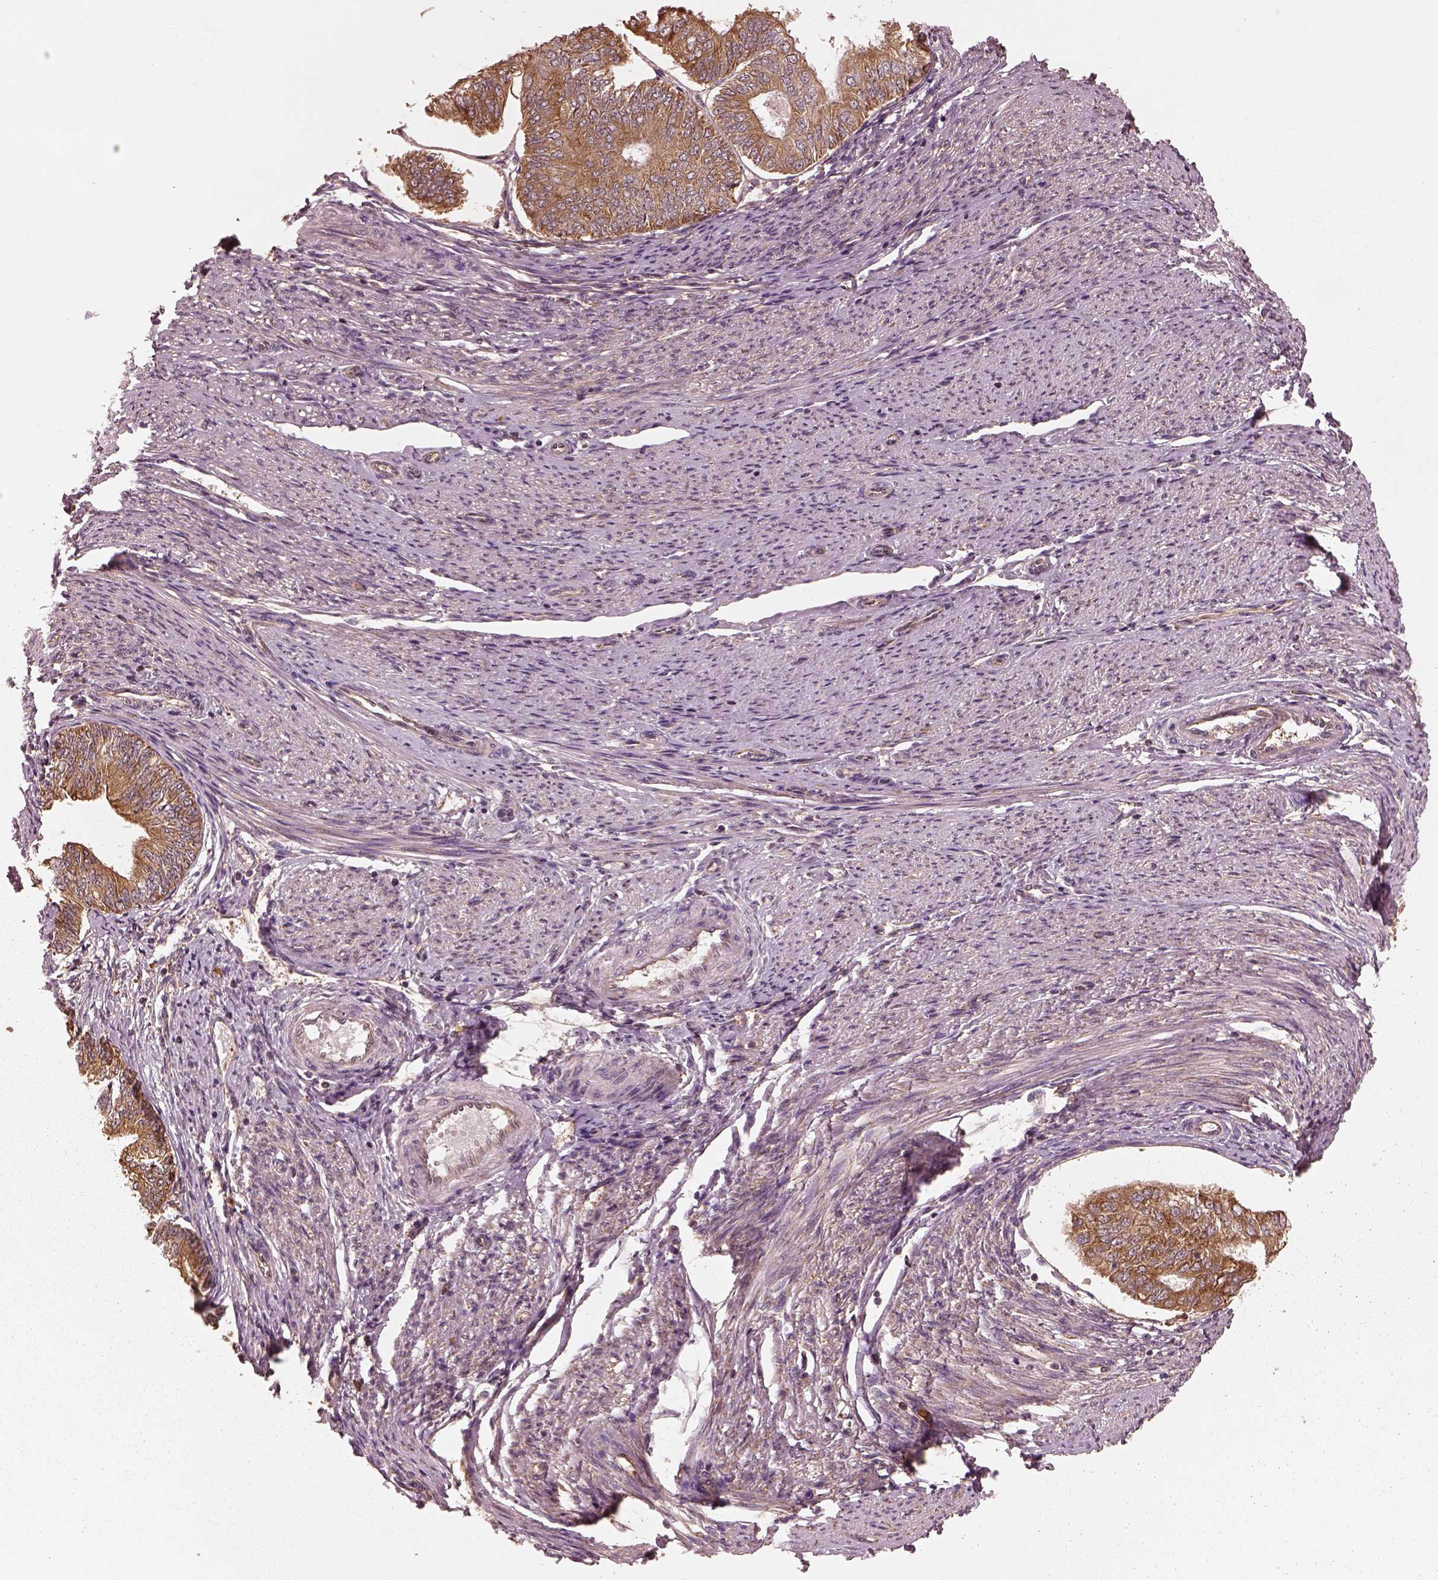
{"staining": {"intensity": "moderate", "quantity": ">75%", "location": "cytoplasmic/membranous"}, "tissue": "endometrial cancer", "cell_type": "Tumor cells", "image_type": "cancer", "snomed": [{"axis": "morphology", "description": "Adenocarcinoma, NOS"}, {"axis": "topography", "description": "Endometrium"}], "caption": "Protein staining by immunohistochemistry (IHC) displays moderate cytoplasmic/membranous expression in approximately >75% of tumor cells in adenocarcinoma (endometrial).", "gene": "RPS5", "patient": {"sex": "female", "age": 58}}